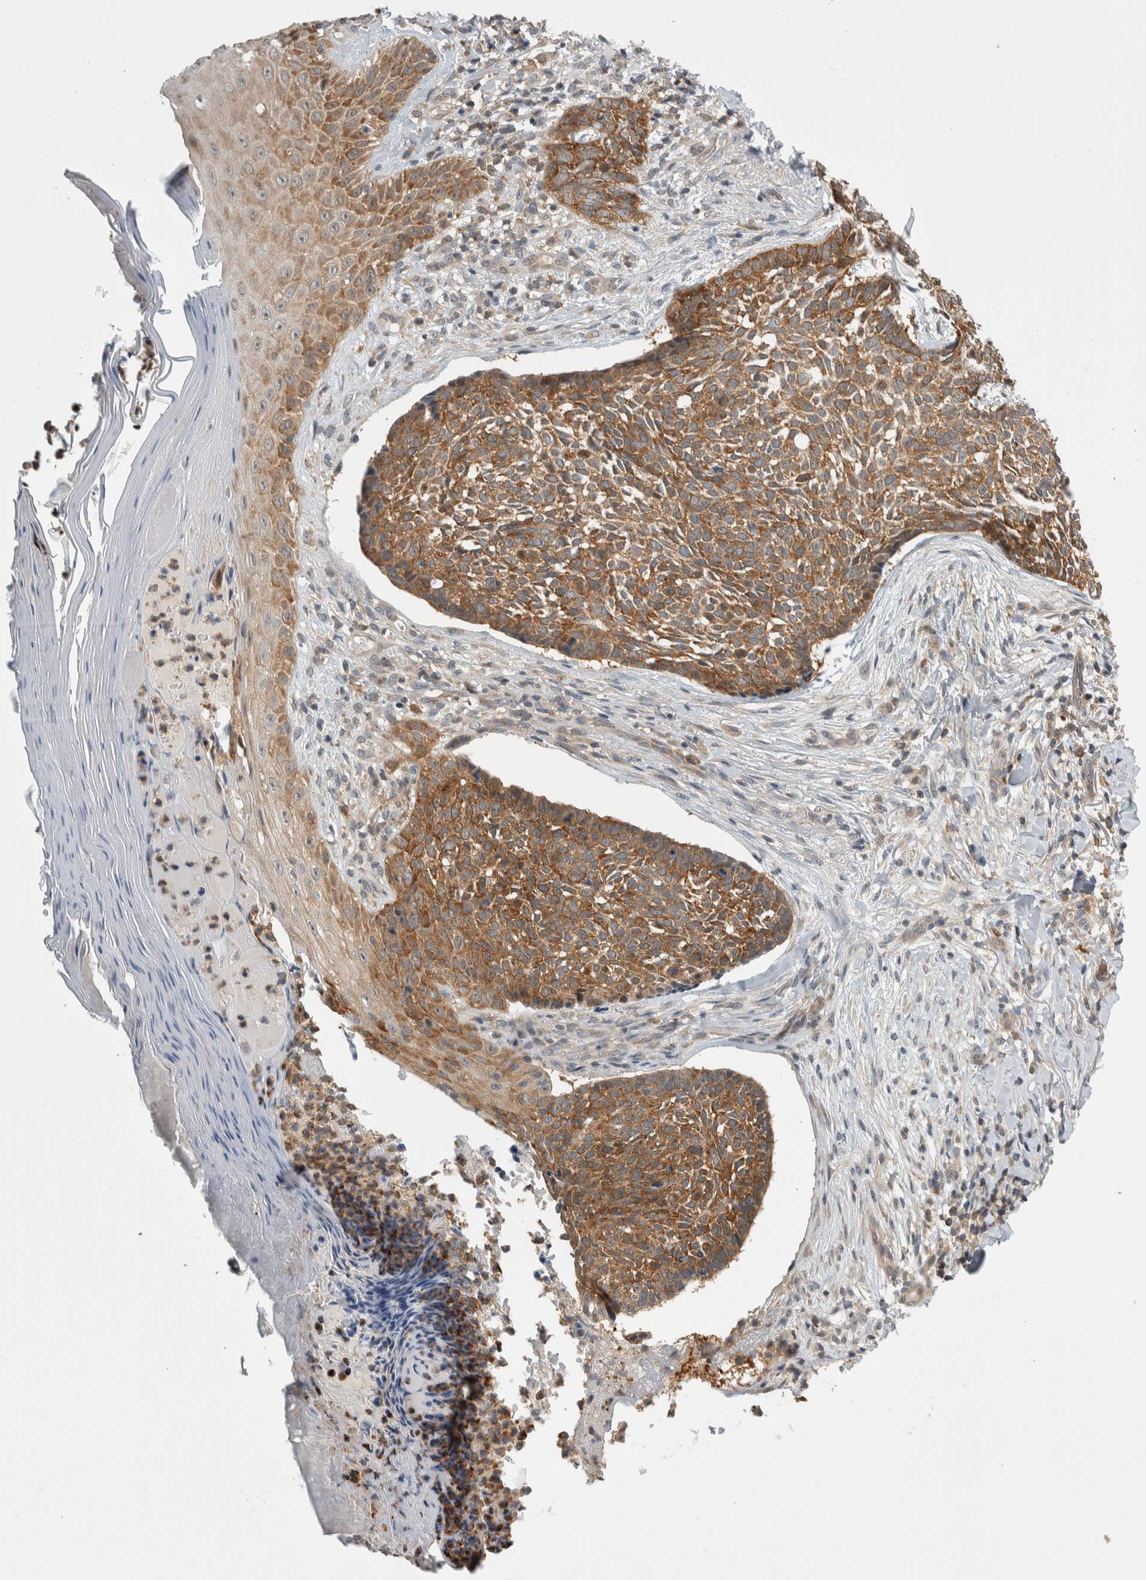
{"staining": {"intensity": "moderate", "quantity": ">75%", "location": "cytoplasmic/membranous"}, "tissue": "skin cancer", "cell_type": "Tumor cells", "image_type": "cancer", "snomed": [{"axis": "morphology", "description": "Normal tissue, NOS"}, {"axis": "morphology", "description": "Basal cell carcinoma"}, {"axis": "topography", "description": "Skin"}], "caption": "Moderate cytoplasmic/membranous protein staining is appreciated in approximately >75% of tumor cells in skin cancer.", "gene": "CCDC43", "patient": {"sex": "male", "age": 67}}